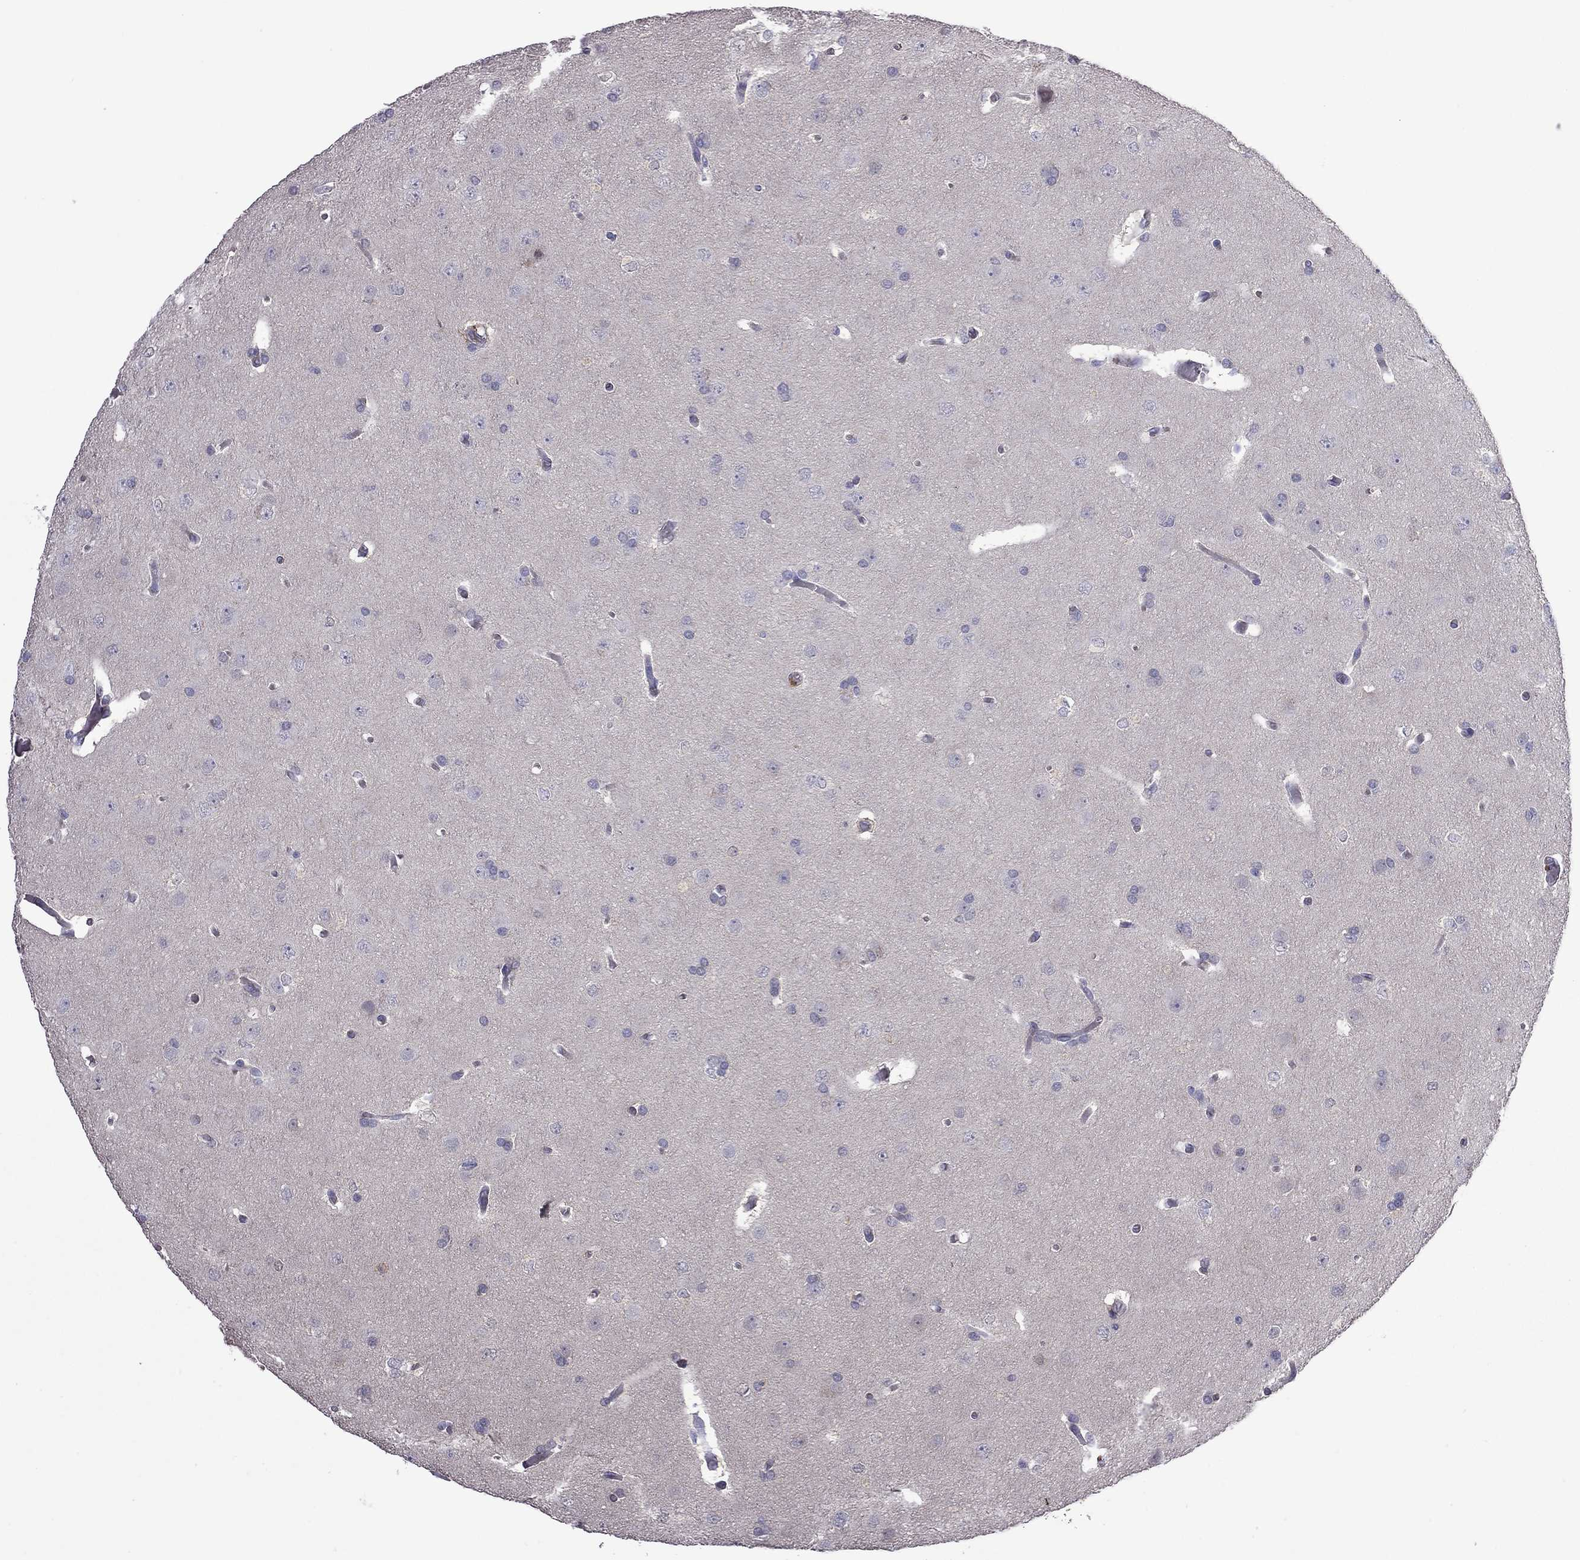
{"staining": {"intensity": "negative", "quantity": "none", "location": "none"}, "tissue": "glioma", "cell_type": "Tumor cells", "image_type": "cancer", "snomed": [{"axis": "morphology", "description": "Glioma, malignant, Low grade"}, {"axis": "topography", "description": "Brain"}], "caption": "Tumor cells are negative for protein expression in human glioma. (Immunohistochemistry, brightfield microscopy, high magnification).", "gene": "FEZ1", "patient": {"sex": "female", "age": 32}}